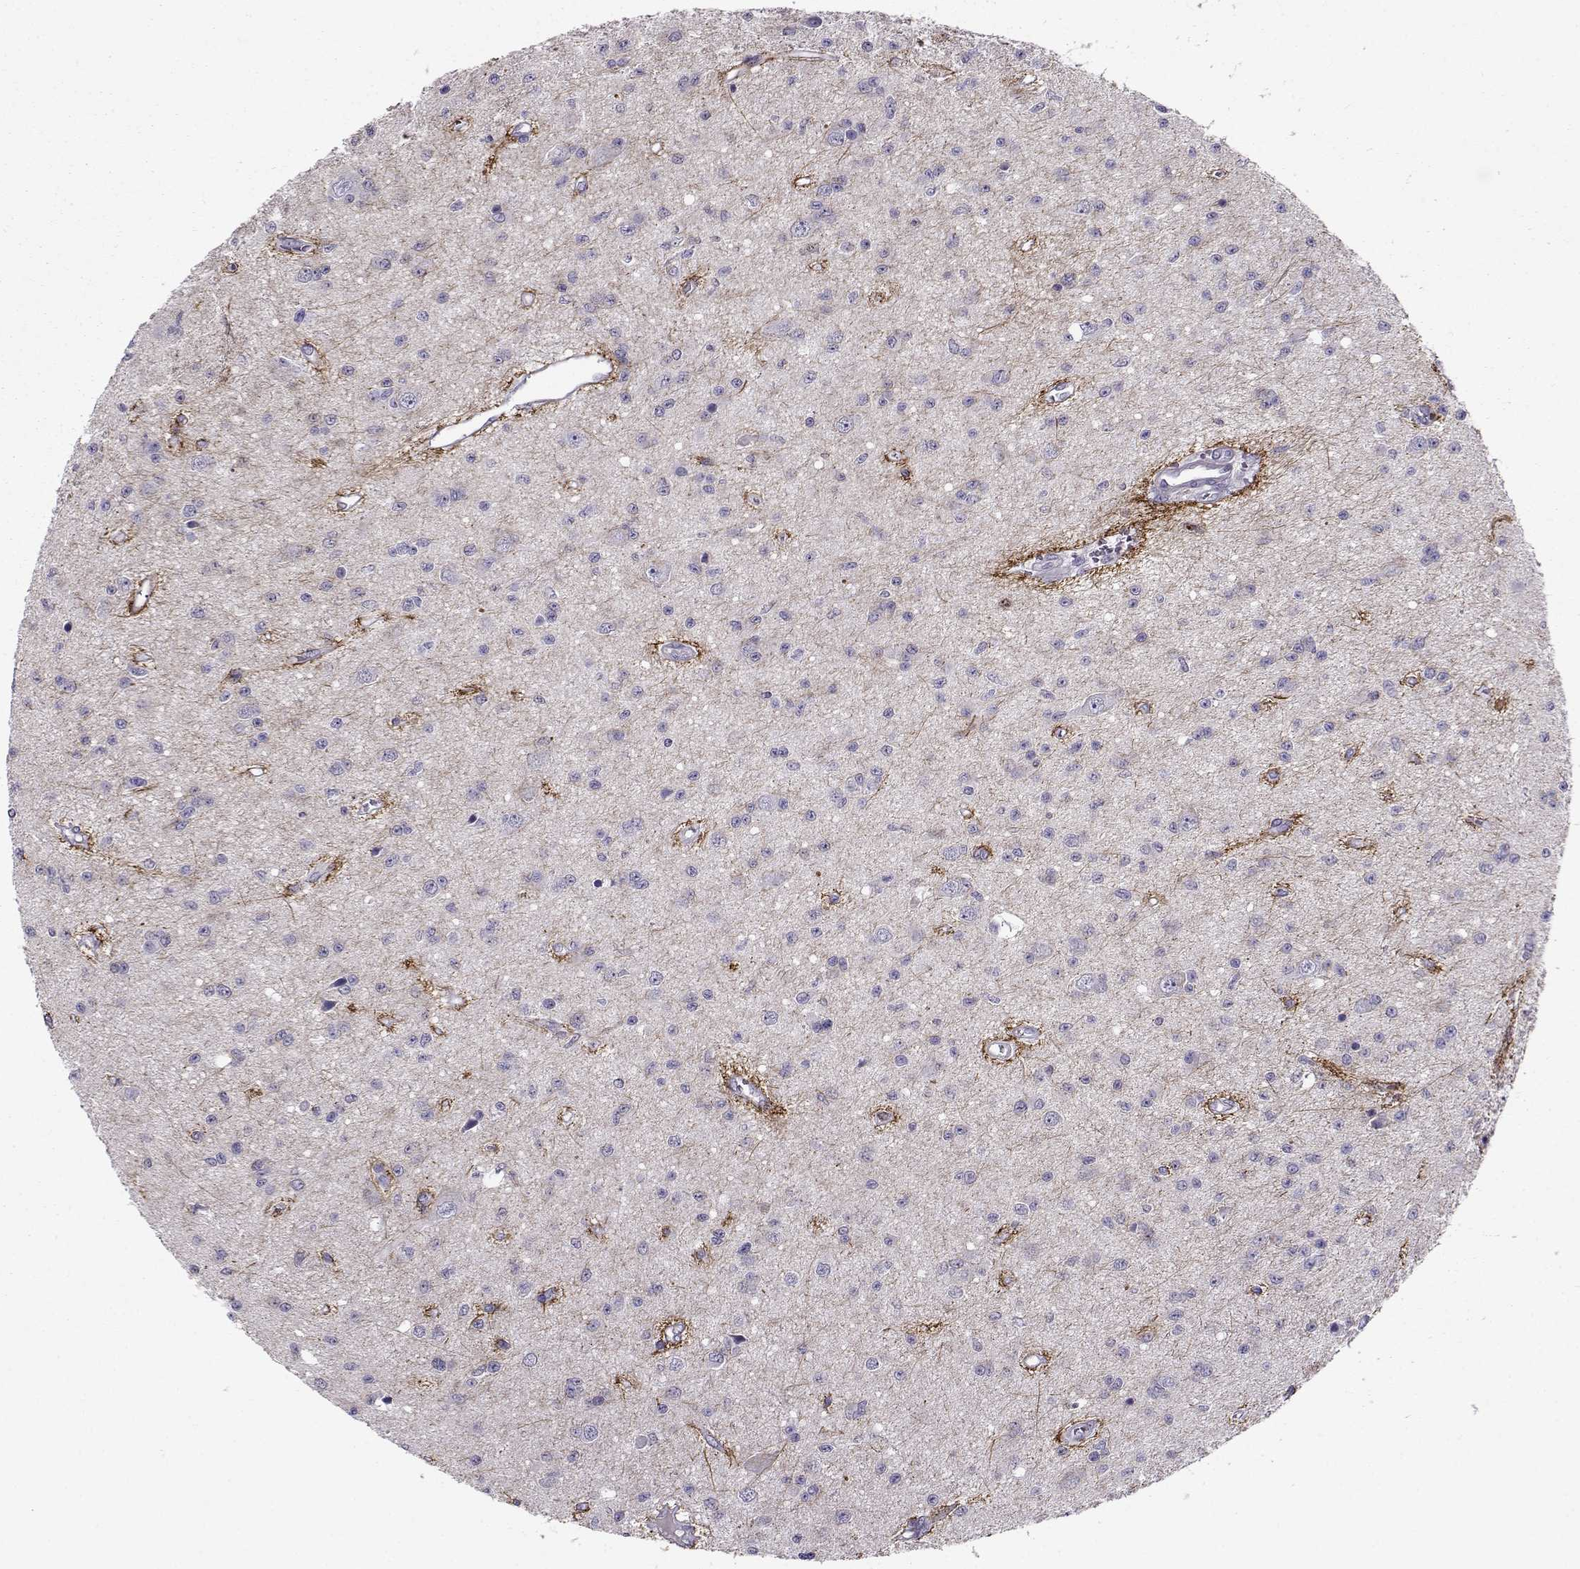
{"staining": {"intensity": "negative", "quantity": "none", "location": "none"}, "tissue": "glioma", "cell_type": "Tumor cells", "image_type": "cancer", "snomed": [{"axis": "morphology", "description": "Glioma, malignant, Low grade"}, {"axis": "topography", "description": "Brain"}], "caption": "Photomicrograph shows no protein staining in tumor cells of glioma tissue.", "gene": "NPW", "patient": {"sex": "female", "age": 45}}